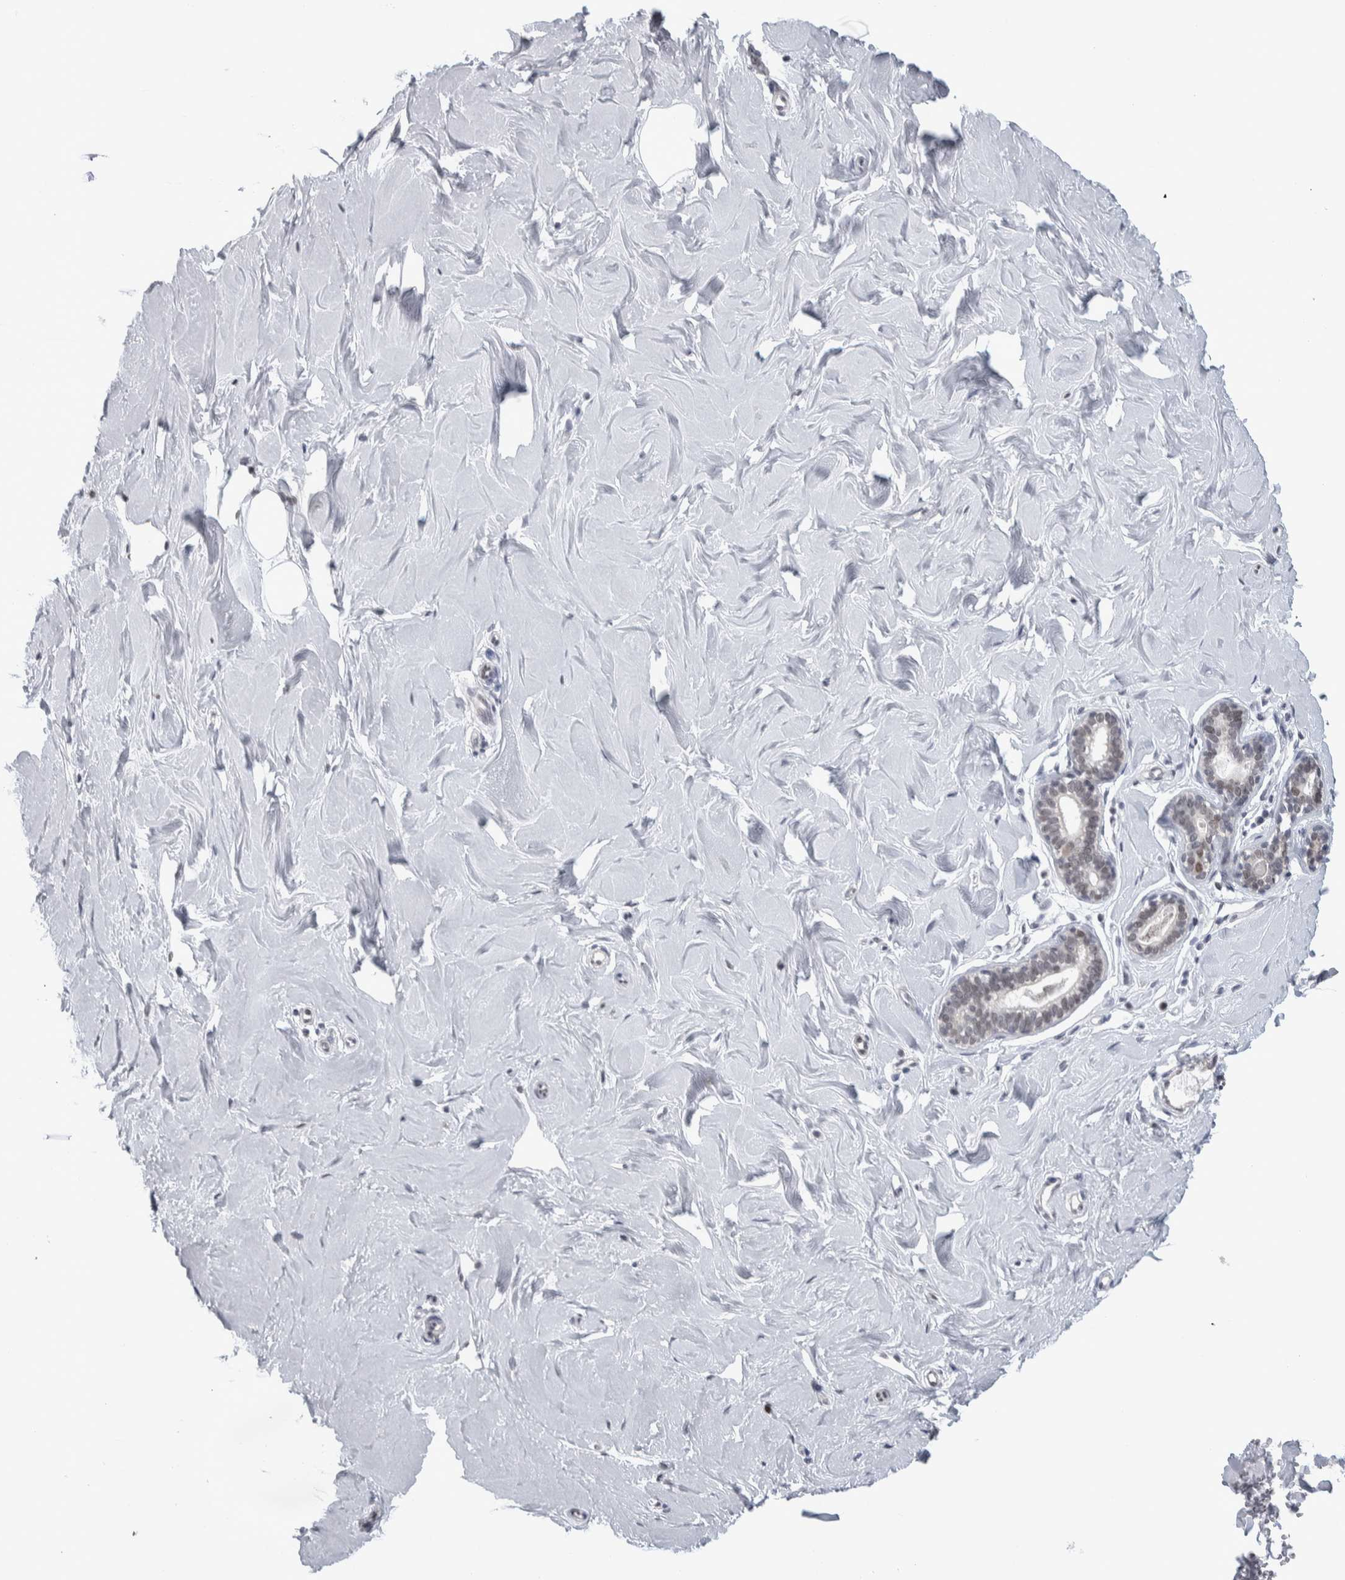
{"staining": {"intensity": "moderate", "quantity": ">75%", "location": "nuclear"}, "tissue": "breast", "cell_type": "Adipocytes", "image_type": "normal", "snomed": [{"axis": "morphology", "description": "Normal tissue, NOS"}, {"axis": "topography", "description": "Breast"}], "caption": "Immunohistochemical staining of unremarkable human breast displays moderate nuclear protein expression in about >75% of adipocytes. The staining is performed using DAB (3,3'-diaminobenzidine) brown chromogen to label protein expression. The nuclei are counter-stained blue using hematoxylin.", "gene": "HEXIM2", "patient": {"sex": "female", "age": 23}}